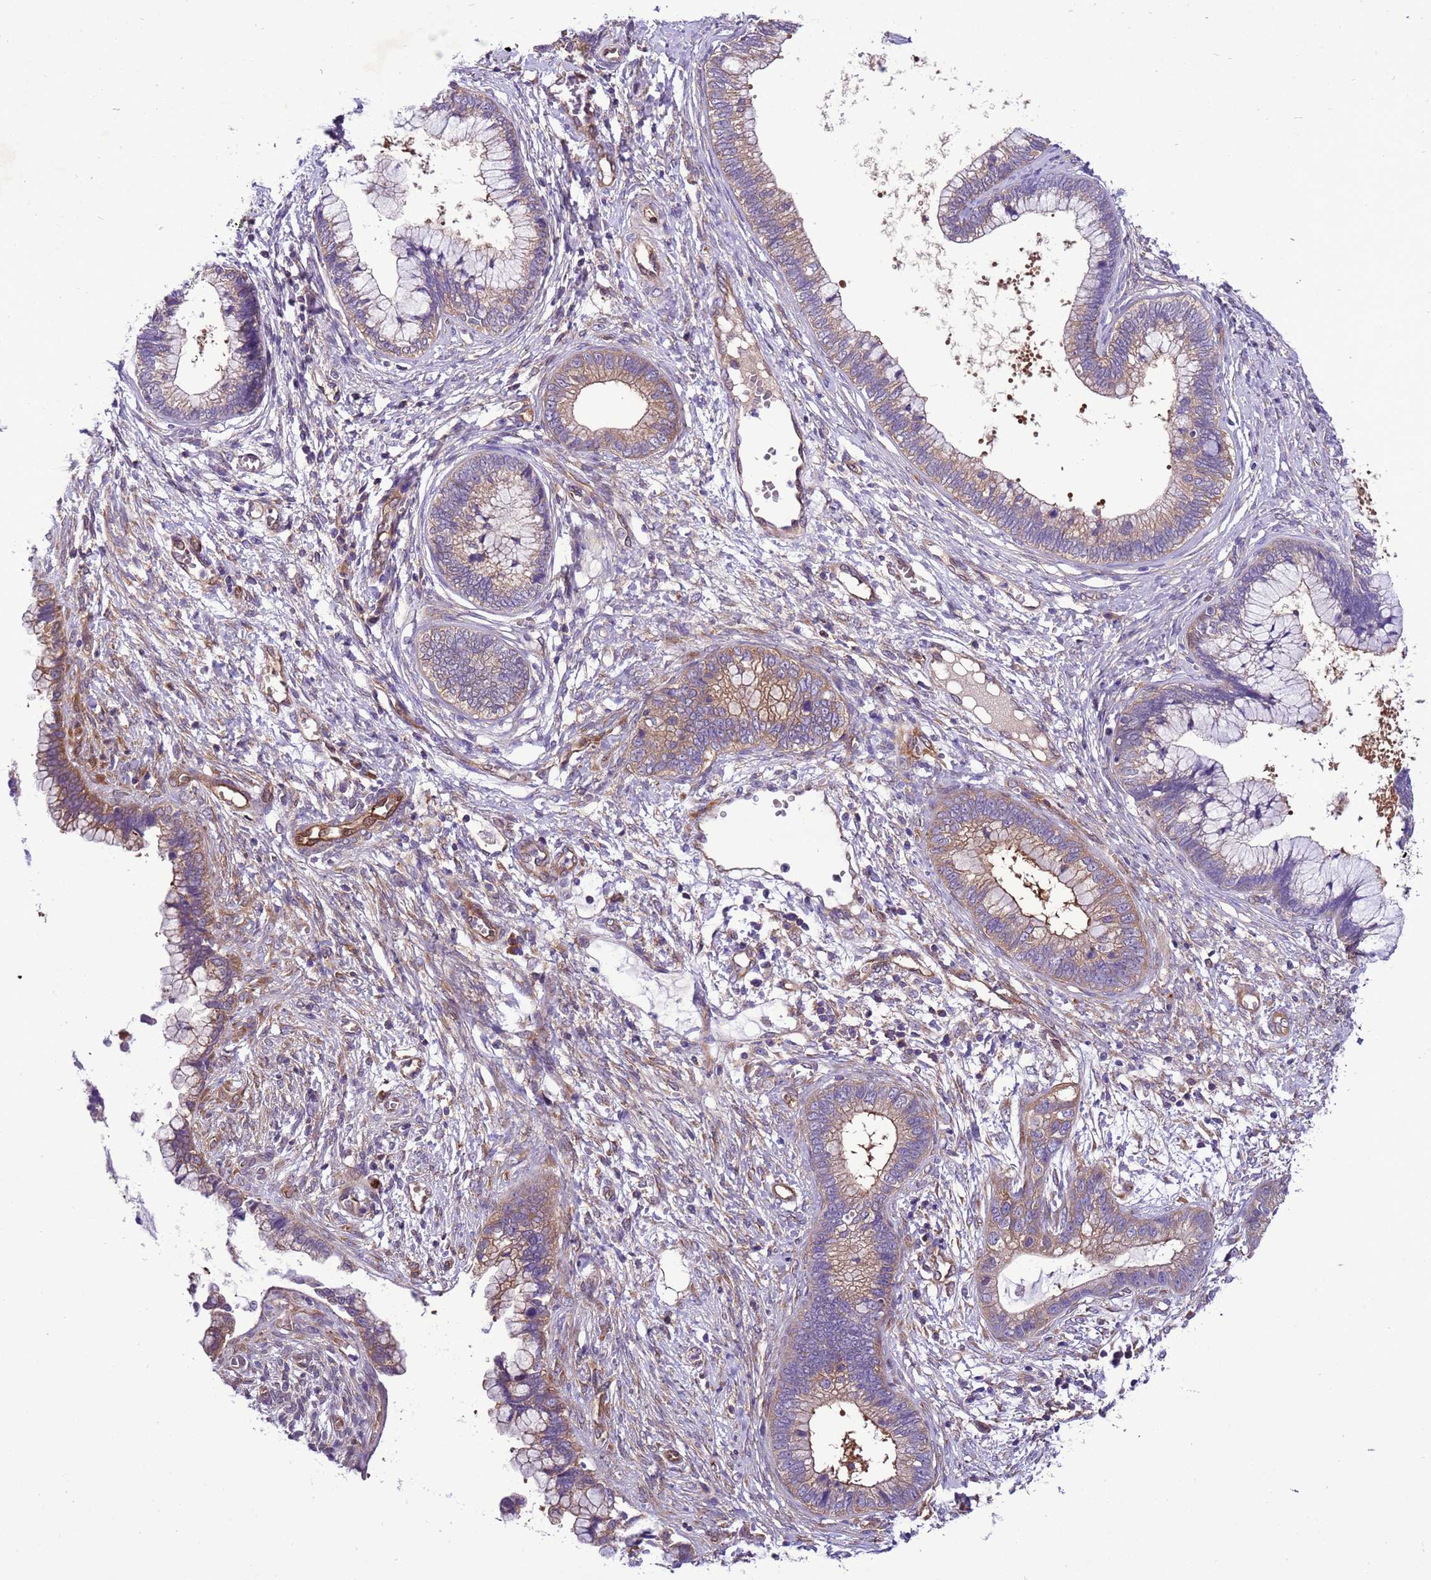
{"staining": {"intensity": "moderate", "quantity": ">75%", "location": "cytoplasmic/membranous"}, "tissue": "cervical cancer", "cell_type": "Tumor cells", "image_type": "cancer", "snomed": [{"axis": "morphology", "description": "Adenocarcinoma, NOS"}, {"axis": "topography", "description": "Cervix"}], "caption": "Immunohistochemistry staining of cervical adenocarcinoma, which exhibits medium levels of moderate cytoplasmic/membranous positivity in about >75% of tumor cells indicating moderate cytoplasmic/membranous protein staining. The staining was performed using DAB (3,3'-diaminobenzidine) (brown) for protein detection and nuclei were counterstained in hematoxylin (blue).", "gene": "RABEP2", "patient": {"sex": "female", "age": 44}}